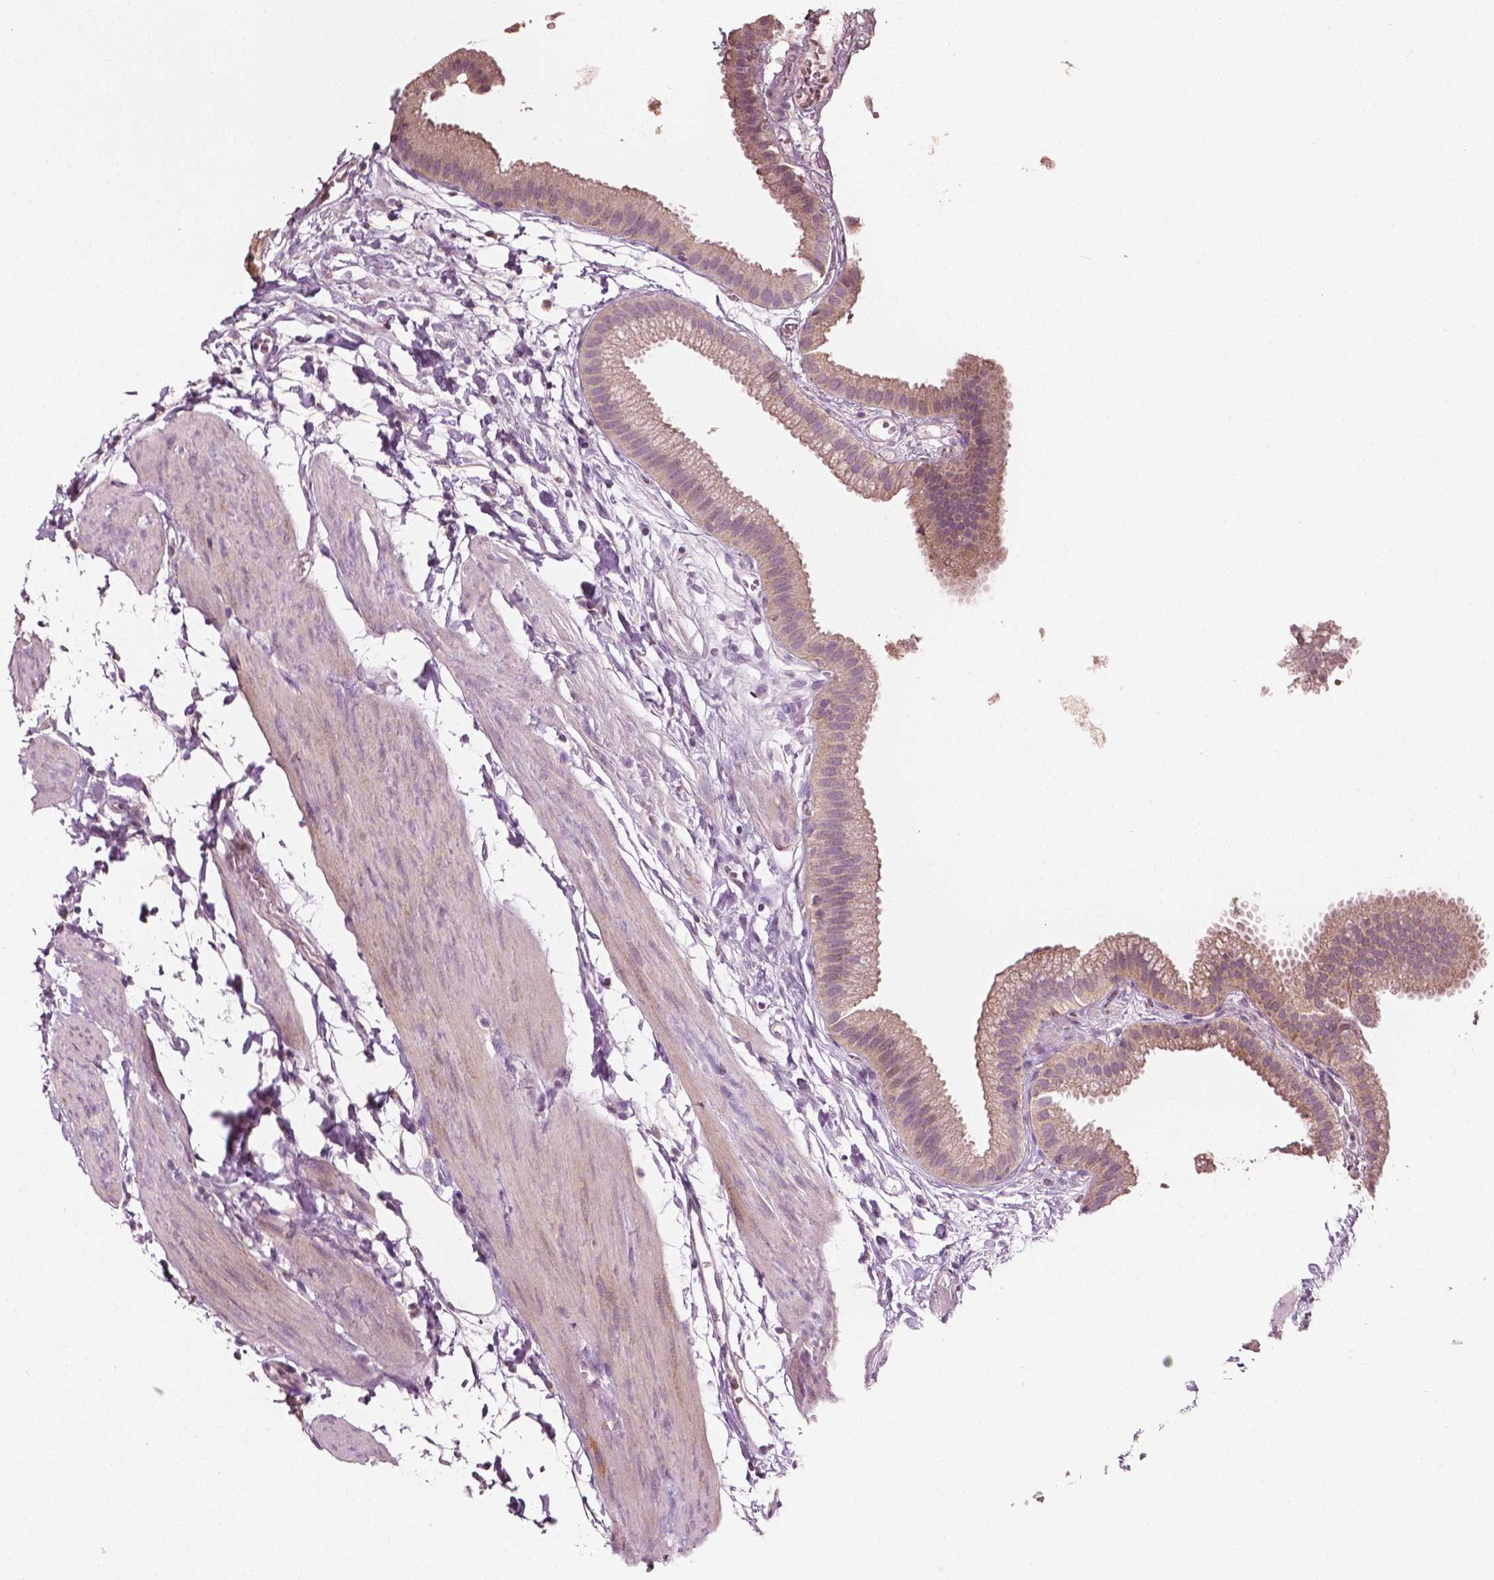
{"staining": {"intensity": "weak", "quantity": ">75%", "location": "cytoplasmic/membranous"}, "tissue": "gallbladder", "cell_type": "Glandular cells", "image_type": "normal", "snomed": [{"axis": "morphology", "description": "Normal tissue, NOS"}, {"axis": "topography", "description": "Gallbladder"}], "caption": "Glandular cells exhibit low levels of weak cytoplasmic/membranous staining in about >75% of cells in normal gallbladder. (Stains: DAB in brown, nuclei in blue, Microscopy: brightfield microscopy at high magnification).", "gene": "MCL1", "patient": {"sex": "female", "age": 63}}